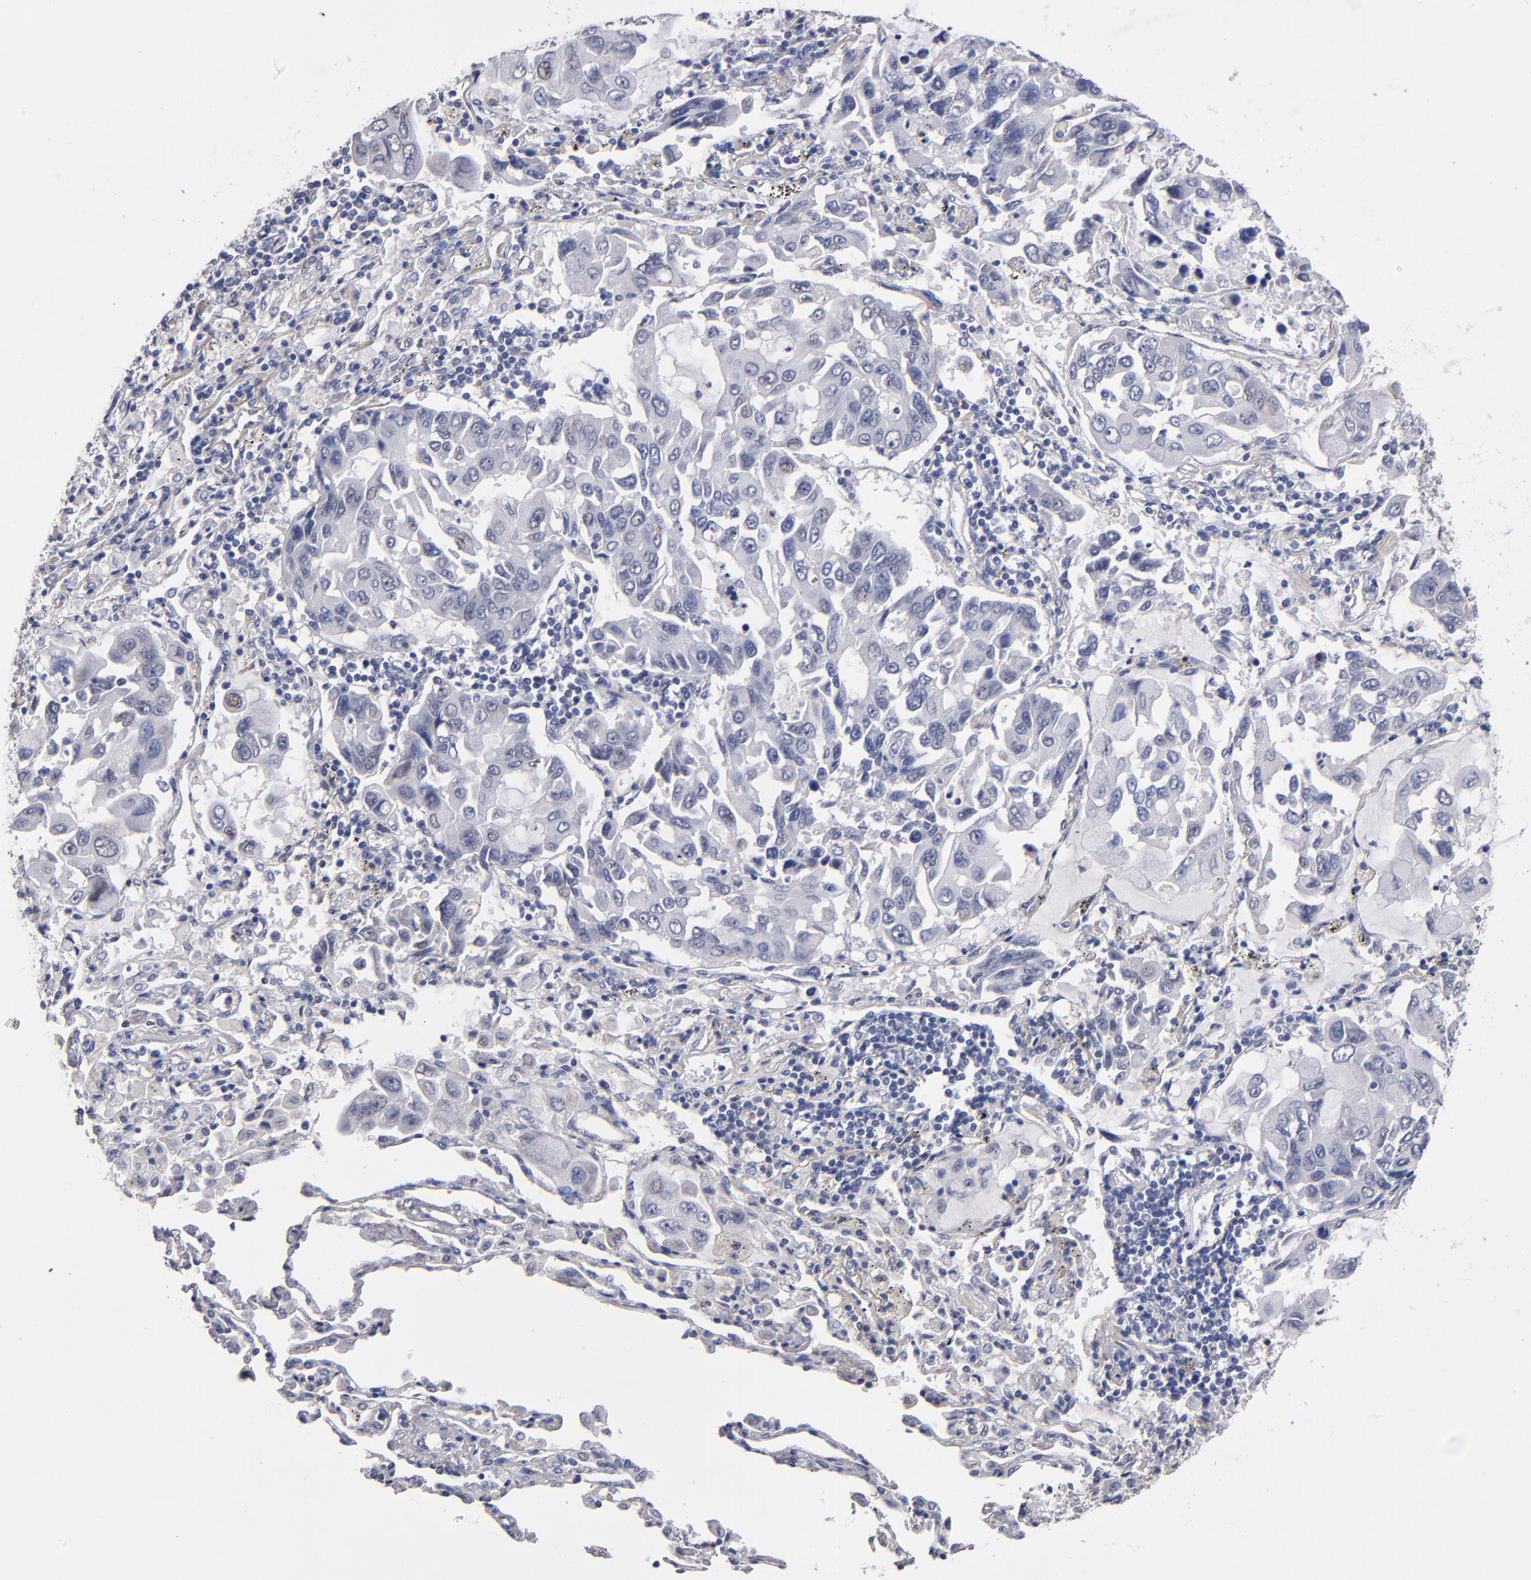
{"staining": {"intensity": "weak", "quantity": "<25%", "location": "cytoplasmic/membranous,nuclear"}, "tissue": "lung cancer", "cell_type": "Tumor cells", "image_type": "cancer", "snomed": [{"axis": "morphology", "description": "Adenocarcinoma, NOS"}, {"axis": "topography", "description": "Lung"}], "caption": "A photomicrograph of human lung cancer is negative for staining in tumor cells.", "gene": "MN1", "patient": {"sex": "male", "age": 64}}